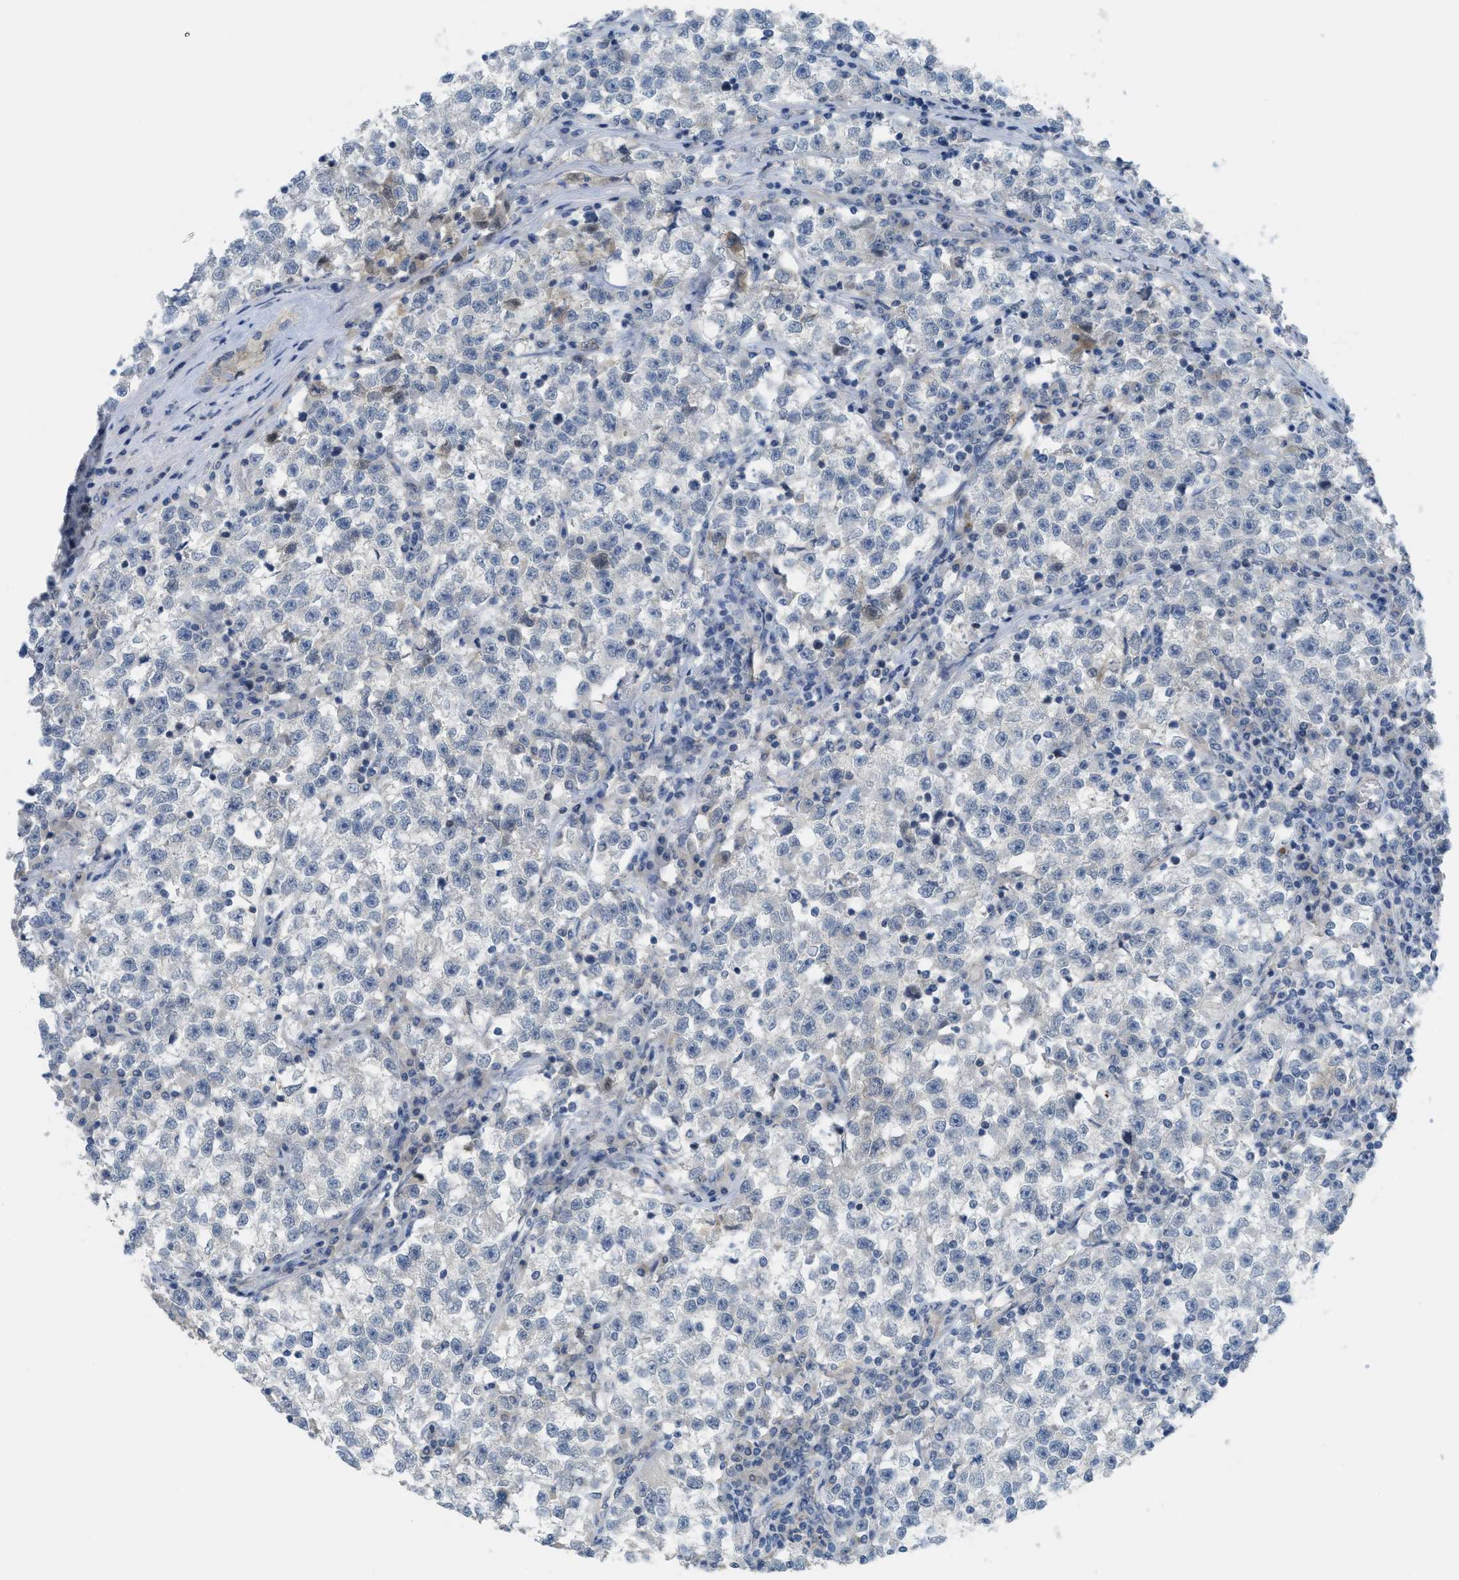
{"staining": {"intensity": "negative", "quantity": "none", "location": "none"}, "tissue": "testis cancer", "cell_type": "Tumor cells", "image_type": "cancer", "snomed": [{"axis": "morphology", "description": "Seminoma, NOS"}, {"axis": "topography", "description": "Testis"}], "caption": "This is a photomicrograph of immunohistochemistry (IHC) staining of seminoma (testis), which shows no expression in tumor cells. (Stains: DAB IHC with hematoxylin counter stain, Microscopy: brightfield microscopy at high magnification).", "gene": "TNFAIP1", "patient": {"sex": "male", "age": 22}}